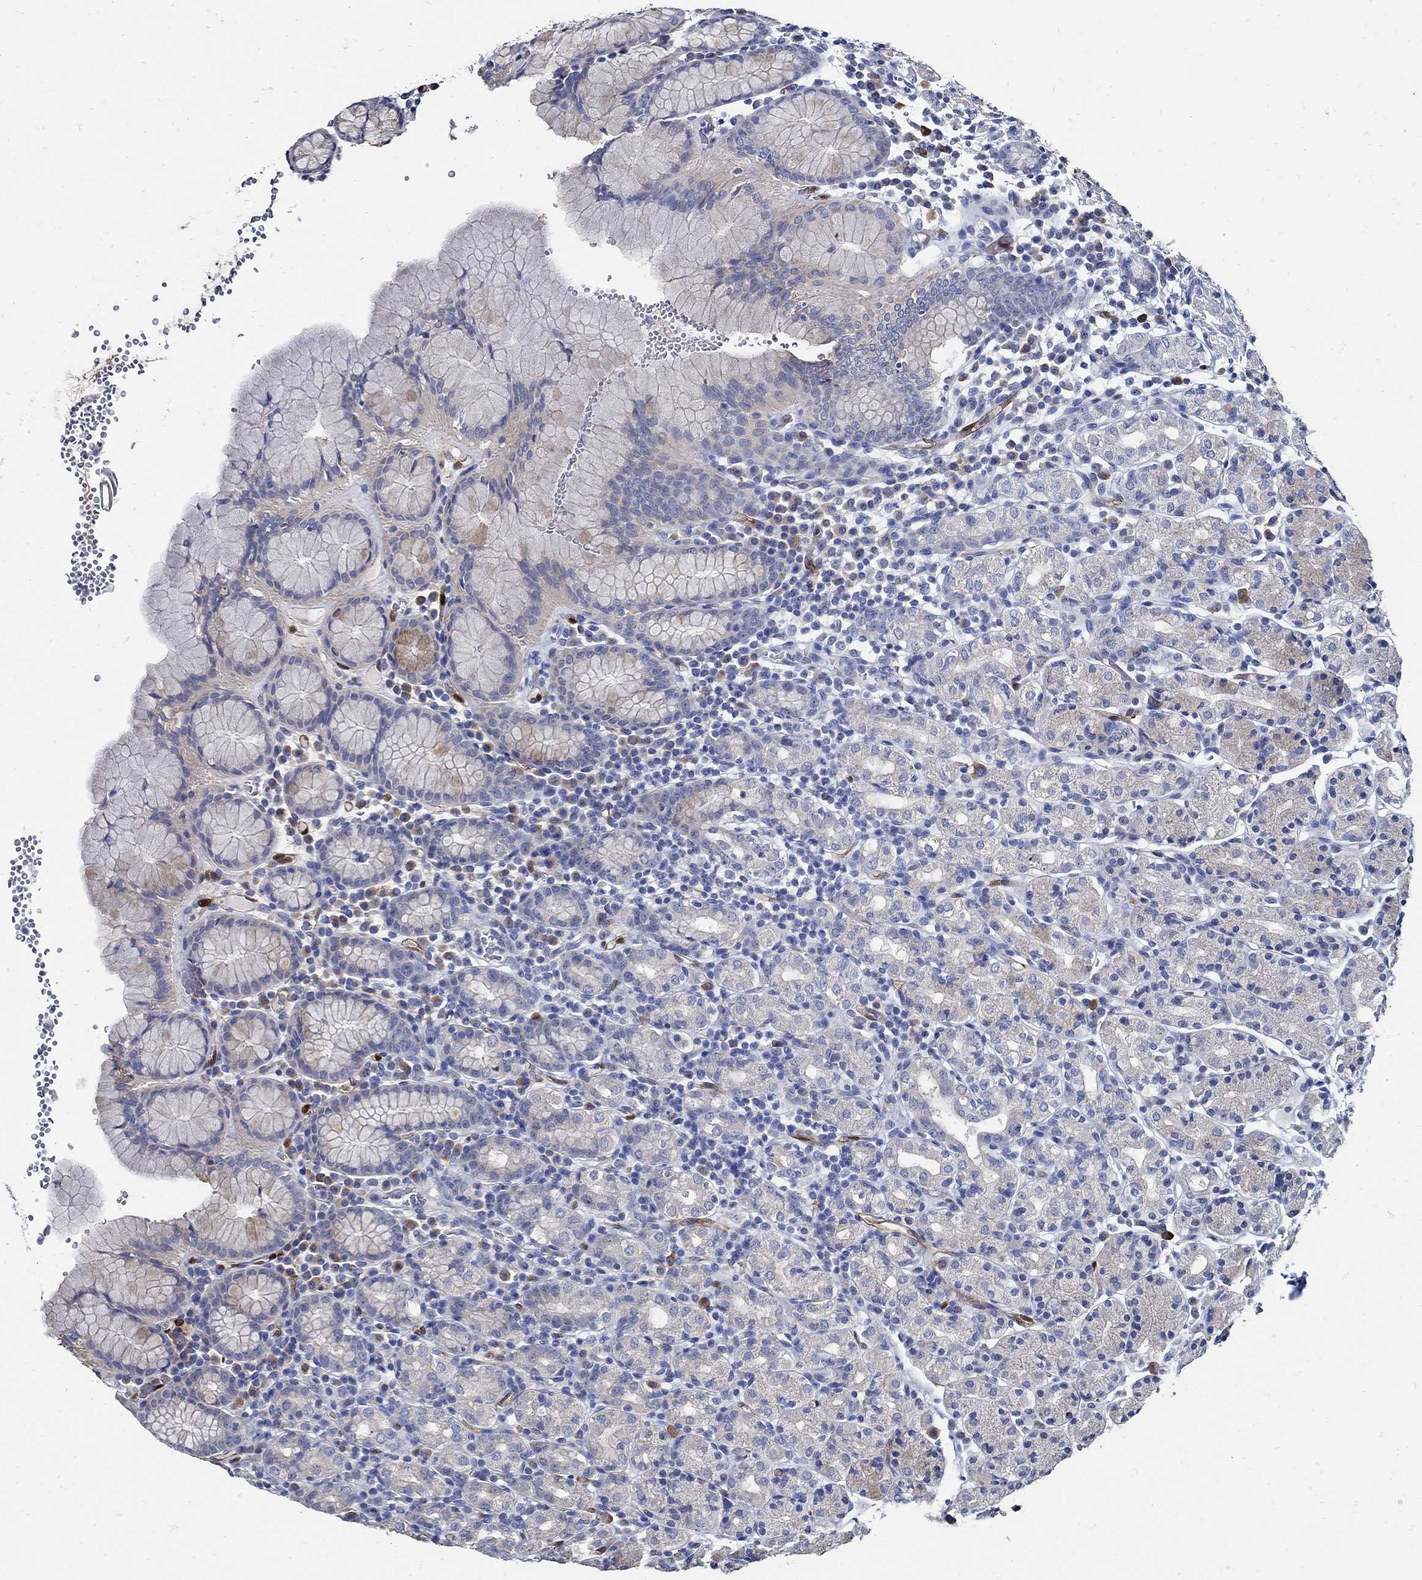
{"staining": {"intensity": "weak", "quantity": "<25%", "location": "cytoplasmic/membranous"}, "tissue": "stomach", "cell_type": "Glandular cells", "image_type": "normal", "snomed": [{"axis": "morphology", "description": "Normal tissue, NOS"}, {"axis": "topography", "description": "Stomach, upper"}, {"axis": "topography", "description": "Stomach"}], "caption": "Histopathology image shows no protein staining in glandular cells of unremarkable stomach.", "gene": "PRX", "patient": {"sex": "male", "age": 62}}